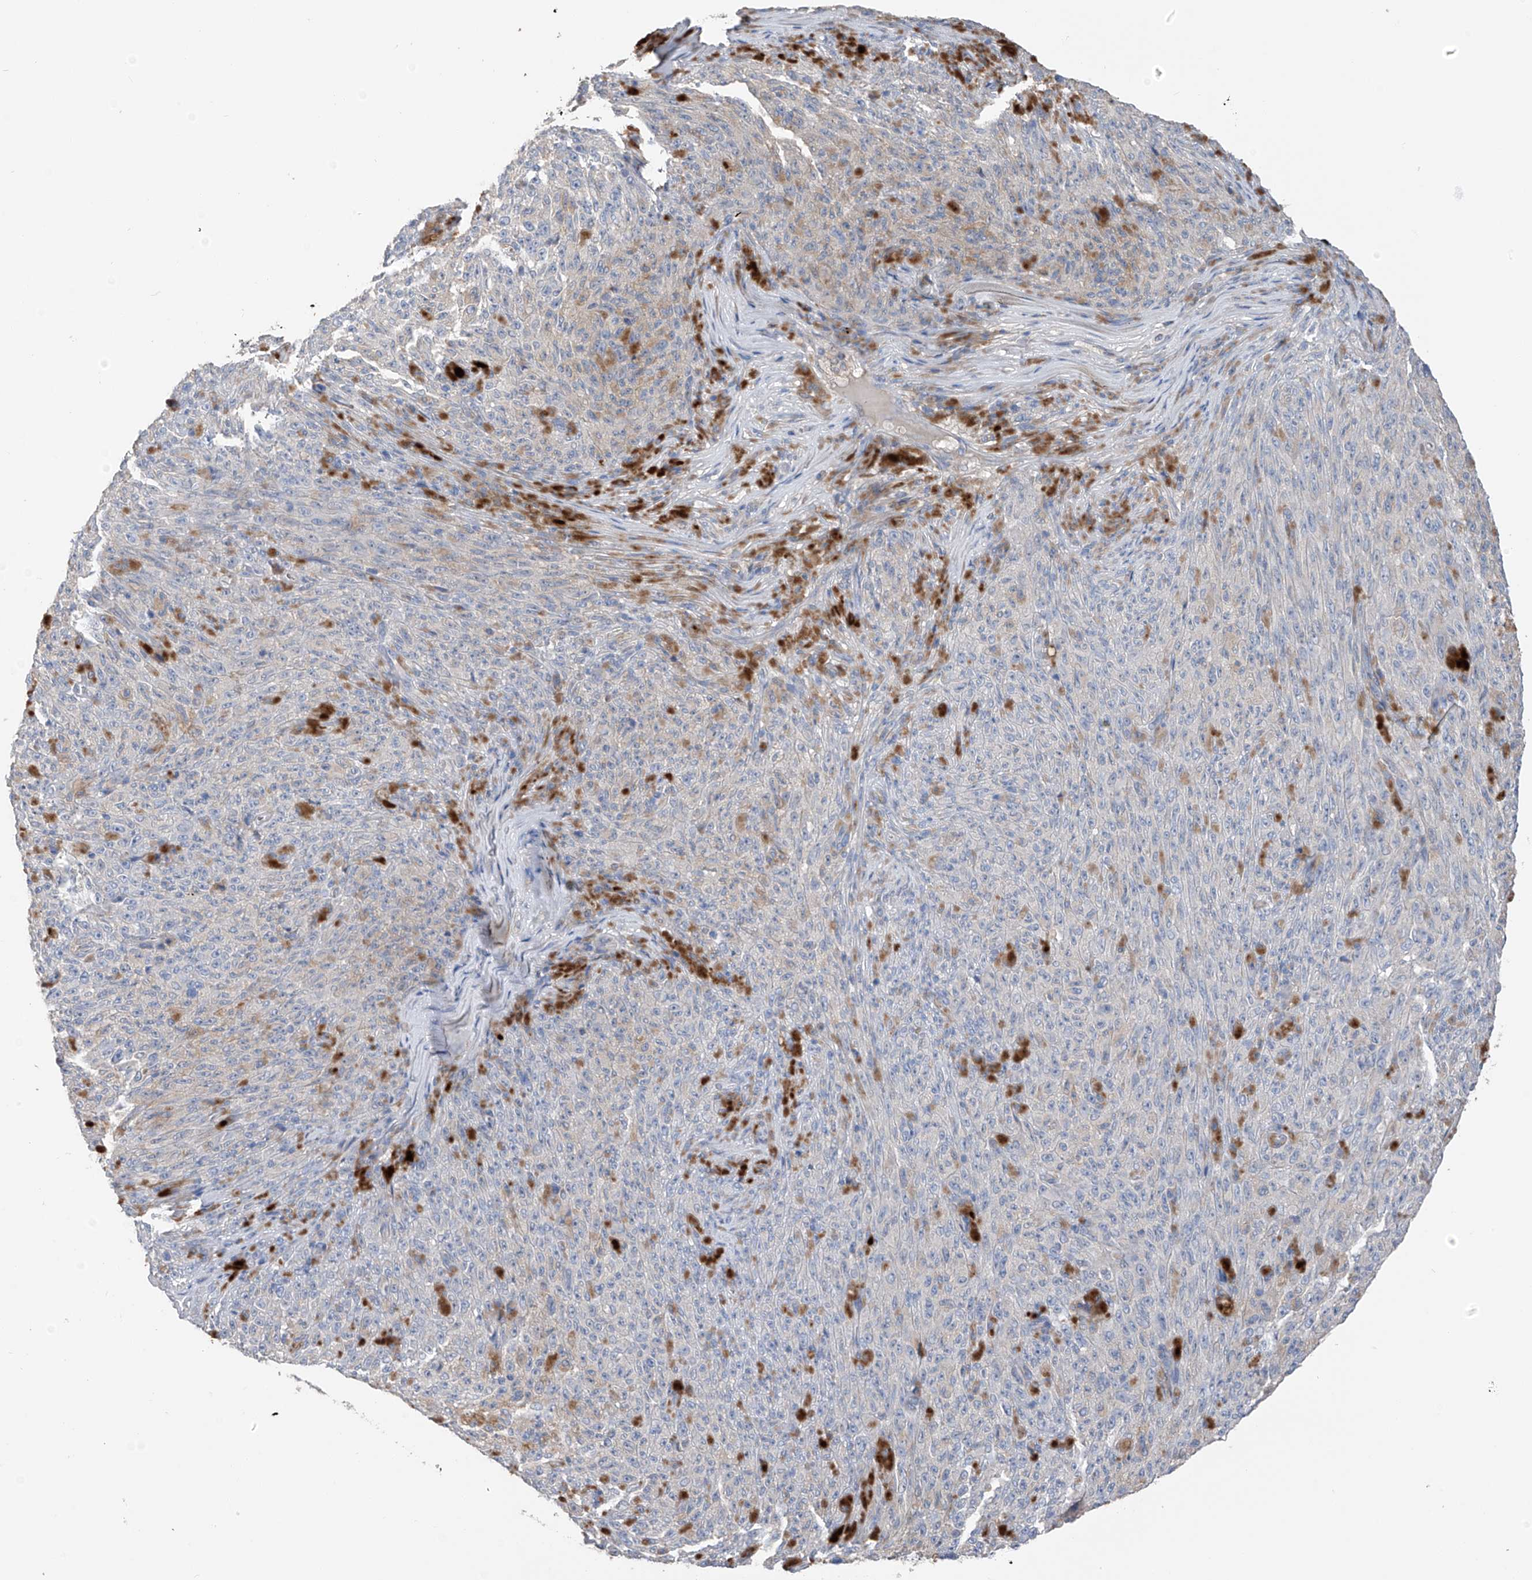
{"staining": {"intensity": "negative", "quantity": "none", "location": "none"}, "tissue": "melanoma", "cell_type": "Tumor cells", "image_type": "cancer", "snomed": [{"axis": "morphology", "description": "Malignant melanoma, NOS"}, {"axis": "topography", "description": "Skin"}], "caption": "Tumor cells are negative for brown protein staining in malignant melanoma. Brightfield microscopy of immunohistochemistry (IHC) stained with DAB (brown) and hematoxylin (blue), captured at high magnification.", "gene": "GALNTL6", "patient": {"sex": "female", "age": 82}}